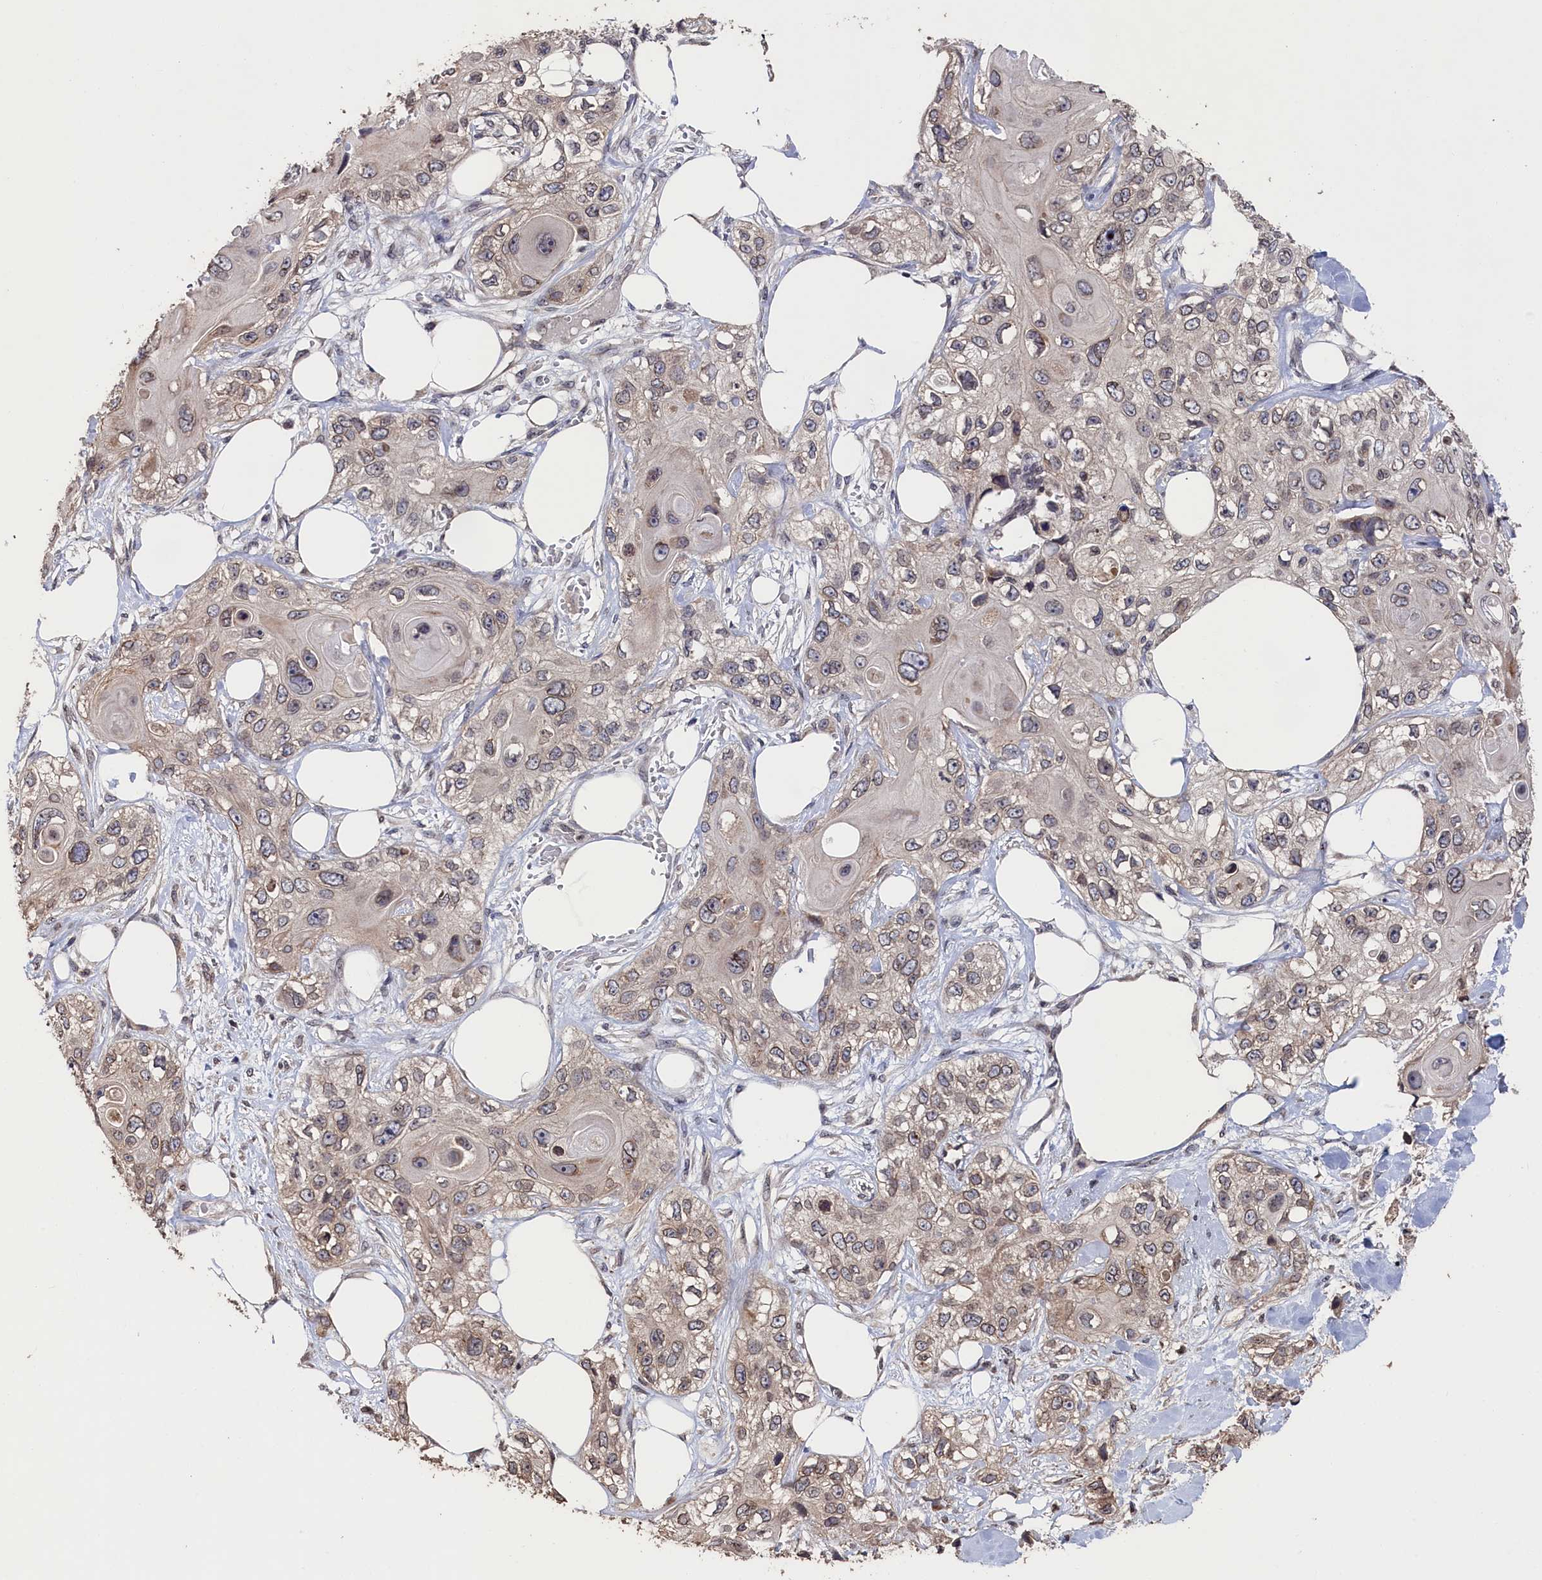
{"staining": {"intensity": "moderate", "quantity": "<25%", "location": "cytoplasmic/membranous,nuclear"}, "tissue": "skin cancer", "cell_type": "Tumor cells", "image_type": "cancer", "snomed": [{"axis": "morphology", "description": "Normal tissue, NOS"}, {"axis": "morphology", "description": "Squamous cell carcinoma, NOS"}, {"axis": "topography", "description": "Skin"}], "caption": "Skin cancer (squamous cell carcinoma) tissue reveals moderate cytoplasmic/membranous and nuclear expression in about <25% of tumor cells (DAB (3,3'-diaminobenzidine) IHC, brown staining for protein, blue staining for nuclei).", "gene": "ANKEF1", "patient": {"sex": "male", "age": 72}}